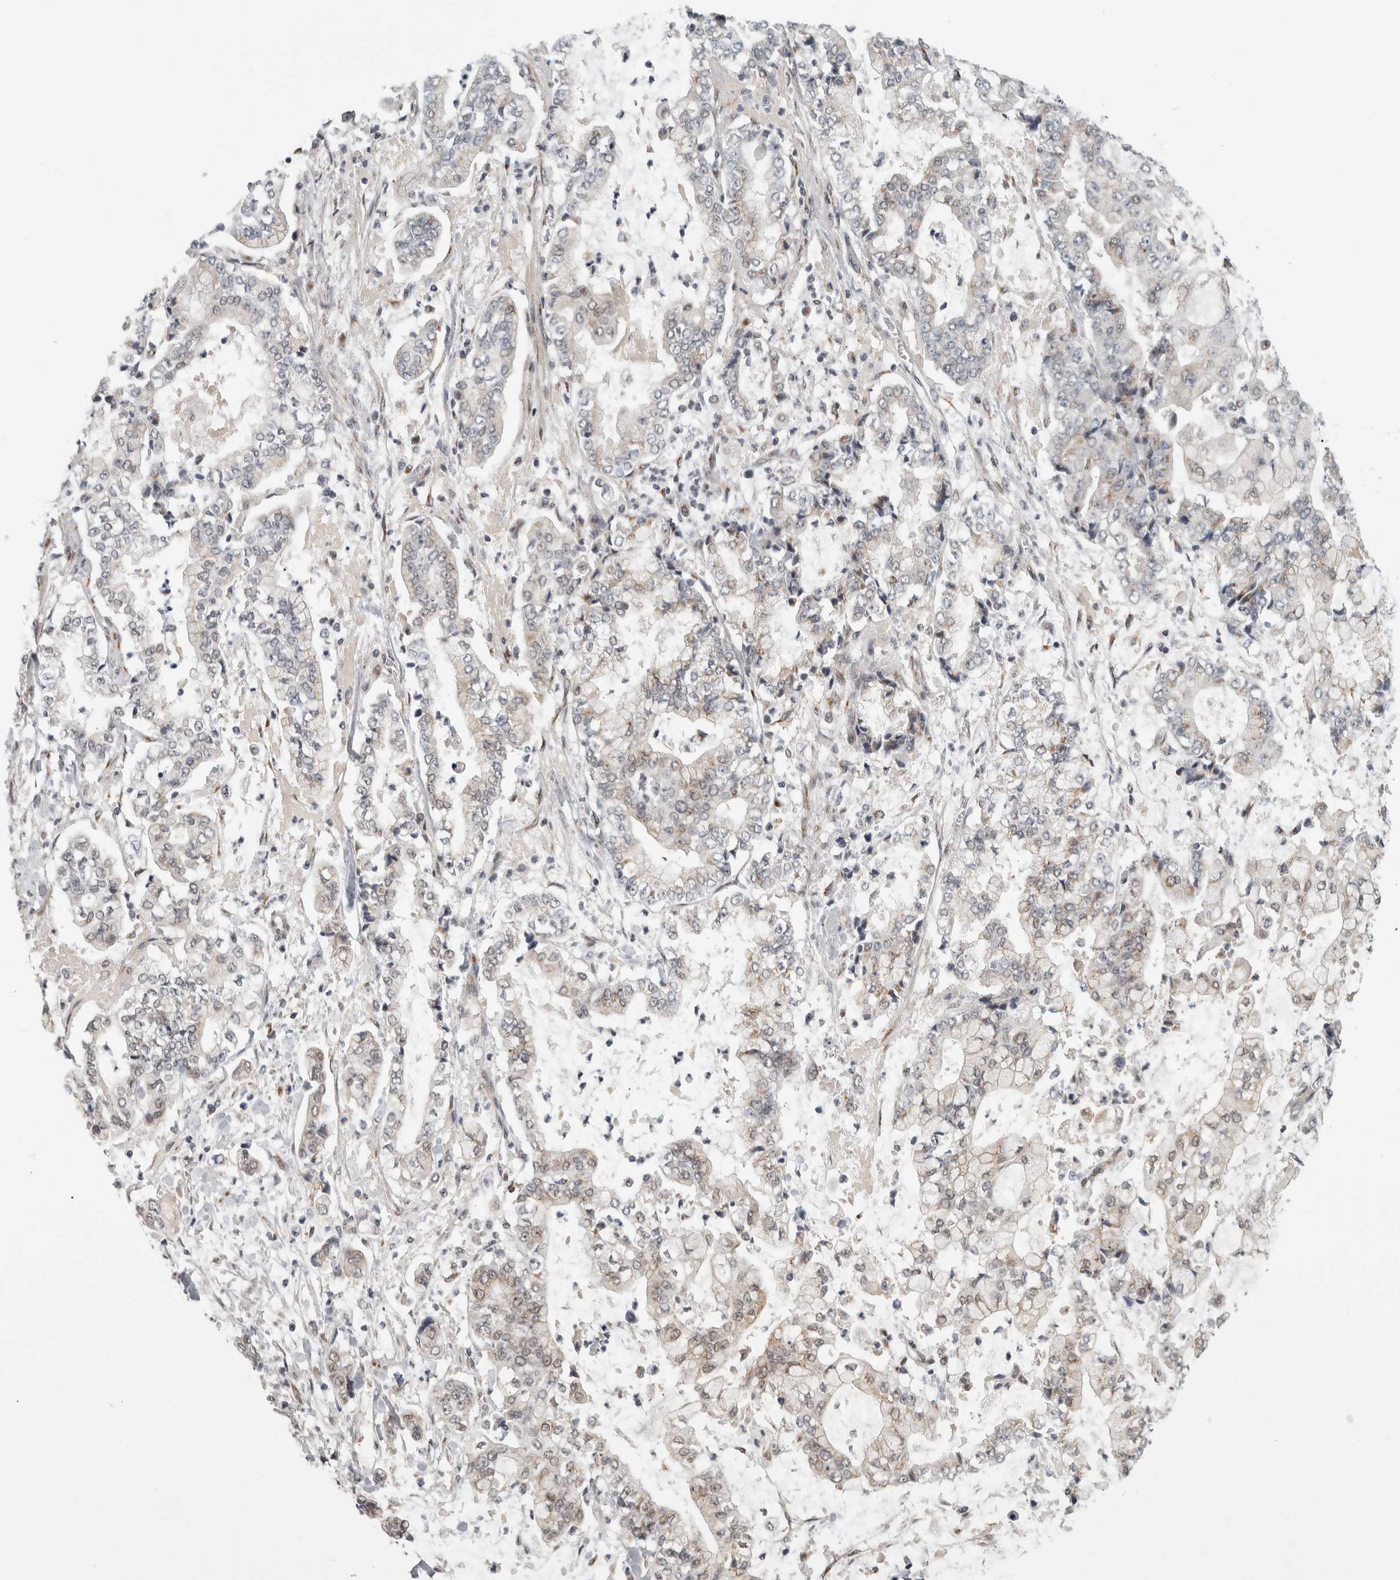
{"staining": {"intensity": "weak", "quantity": "<25%", "location": "cytoplasmic/membranous"}, "tissue": "stomach cancer", "cell_type": "Tumor cells", "image_type": "cancer", "snomed": [{"axis": "morphology", "description": "Adenocarcinoma, NOS"}, {"axis": "topography", "description": "Stomach"}], "caption": "This is a photomicrograph of immunohistochemistry staining of adenocarcinoma (stomach), which shows no staining in tumor cells.", "gene": "ZMYND8", "patient": {"sex": "male", "age": 76}}